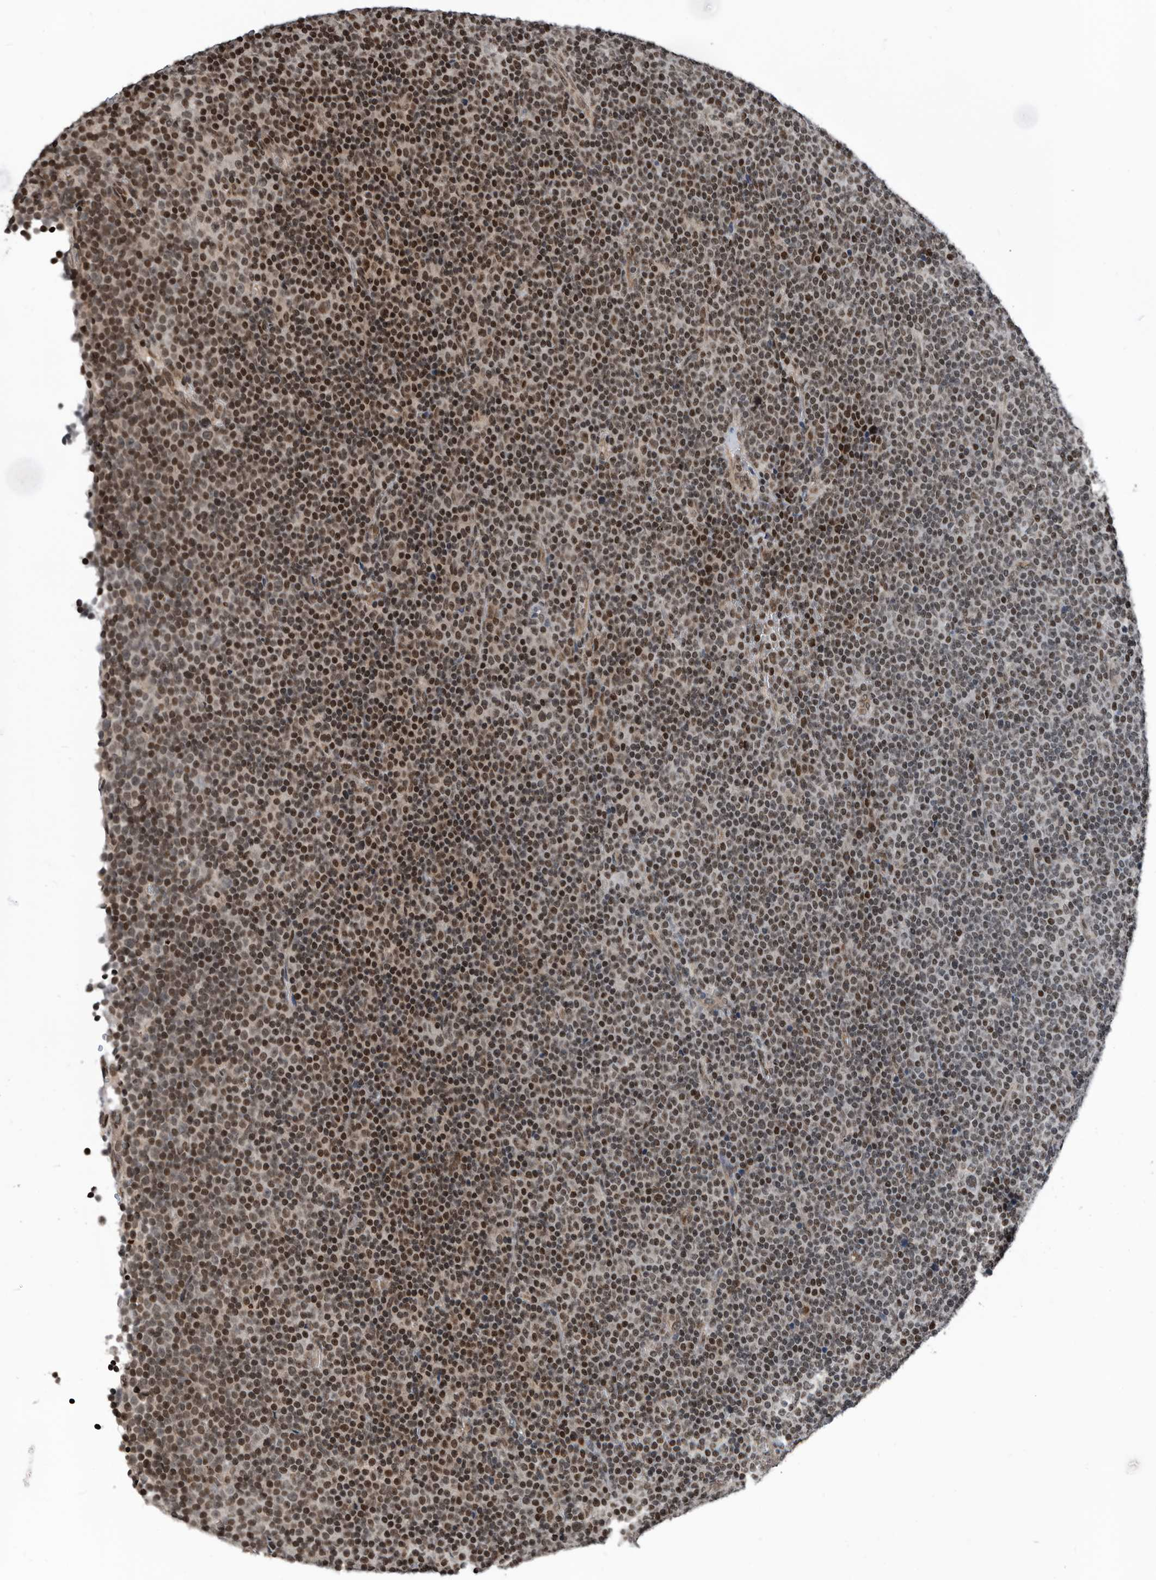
{"staining": {"intensity": "moderate", "quantity": "25%-75%", "location": "nuclear"}, "tissue": "lymphoma", "cell_type": "Tumor cells", "image_type": "cancer", "snomed": [{"axis": "morphology", "description": "Malignant lymphoma, non-Hodgkin's type, Low grade"}, {"axis": "topography", "description": "Lymph node"}], "caption": "Immunohistochemistry photomicrograph of human lymphoma stained for a protein (brown), which exhibits medium levels of moderate nuclear positivity in approximately 25%-75% of tumor cells.", "gene": "SNRNP48", "patient": {"sex": "female", "age": 67}}